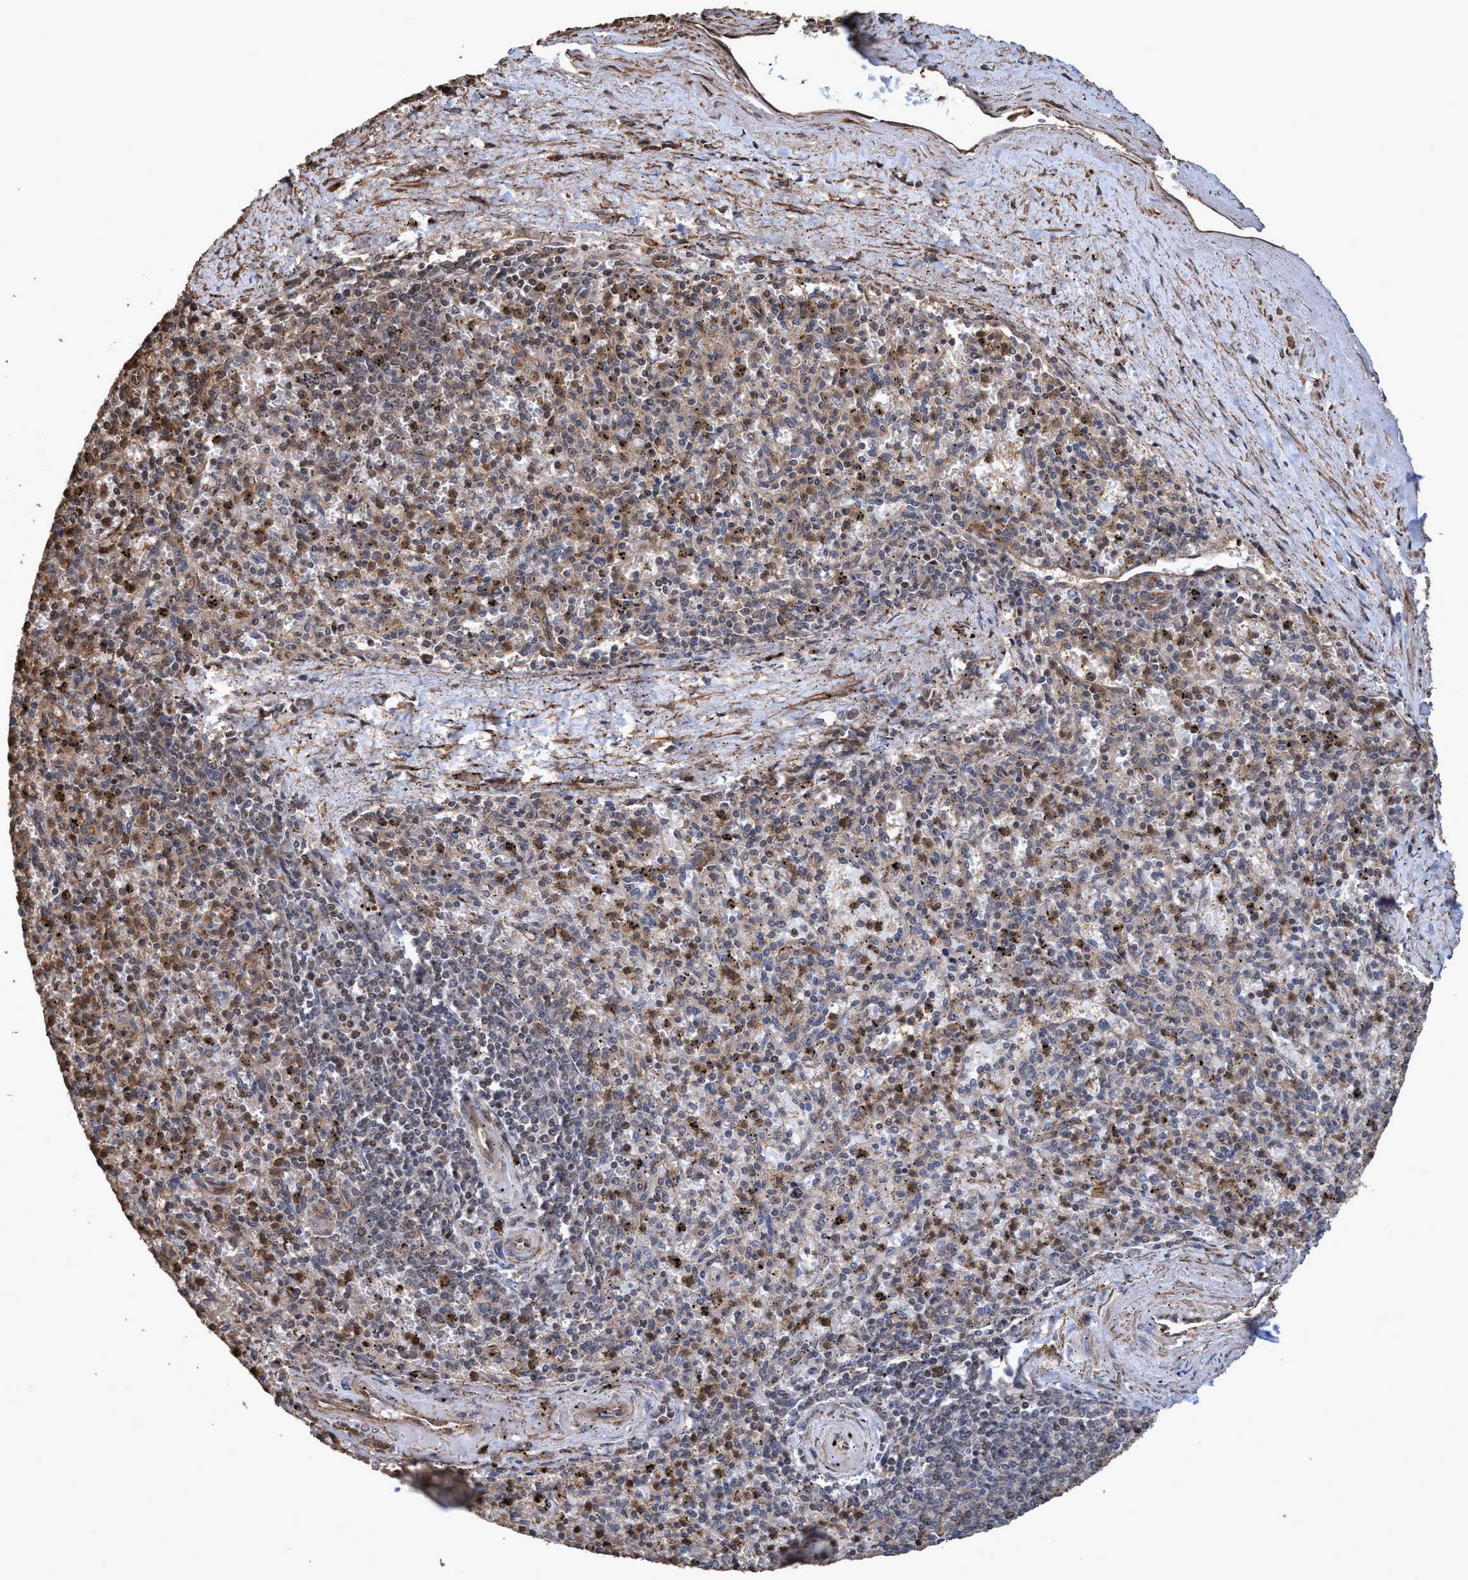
{"staining": {"intensity": "moderate", "quantity": ">75%", "location": "cytoplasmic/membranous,nuclear"}, "tissue": "spleen", "cell_type": "Cells in red pulp", "image_type": "normal", "snomed": [{"axis": "morphology", "description": "Normal tissue, NOS"}, {"axis": "topography", "description": "Spleen"}], "caption": "High-magnification brightfield microscopy of unremarkable spleen stained with DAB (brown) and counterstained with hematoxylin (blue). cells in red pulp exhibit moderate cytoplasmic/membranous,nuclear expression is identified in approximately>75% of cells.", "gene": "TRPC7", "patient": {"sex": "male", "age": 72}}